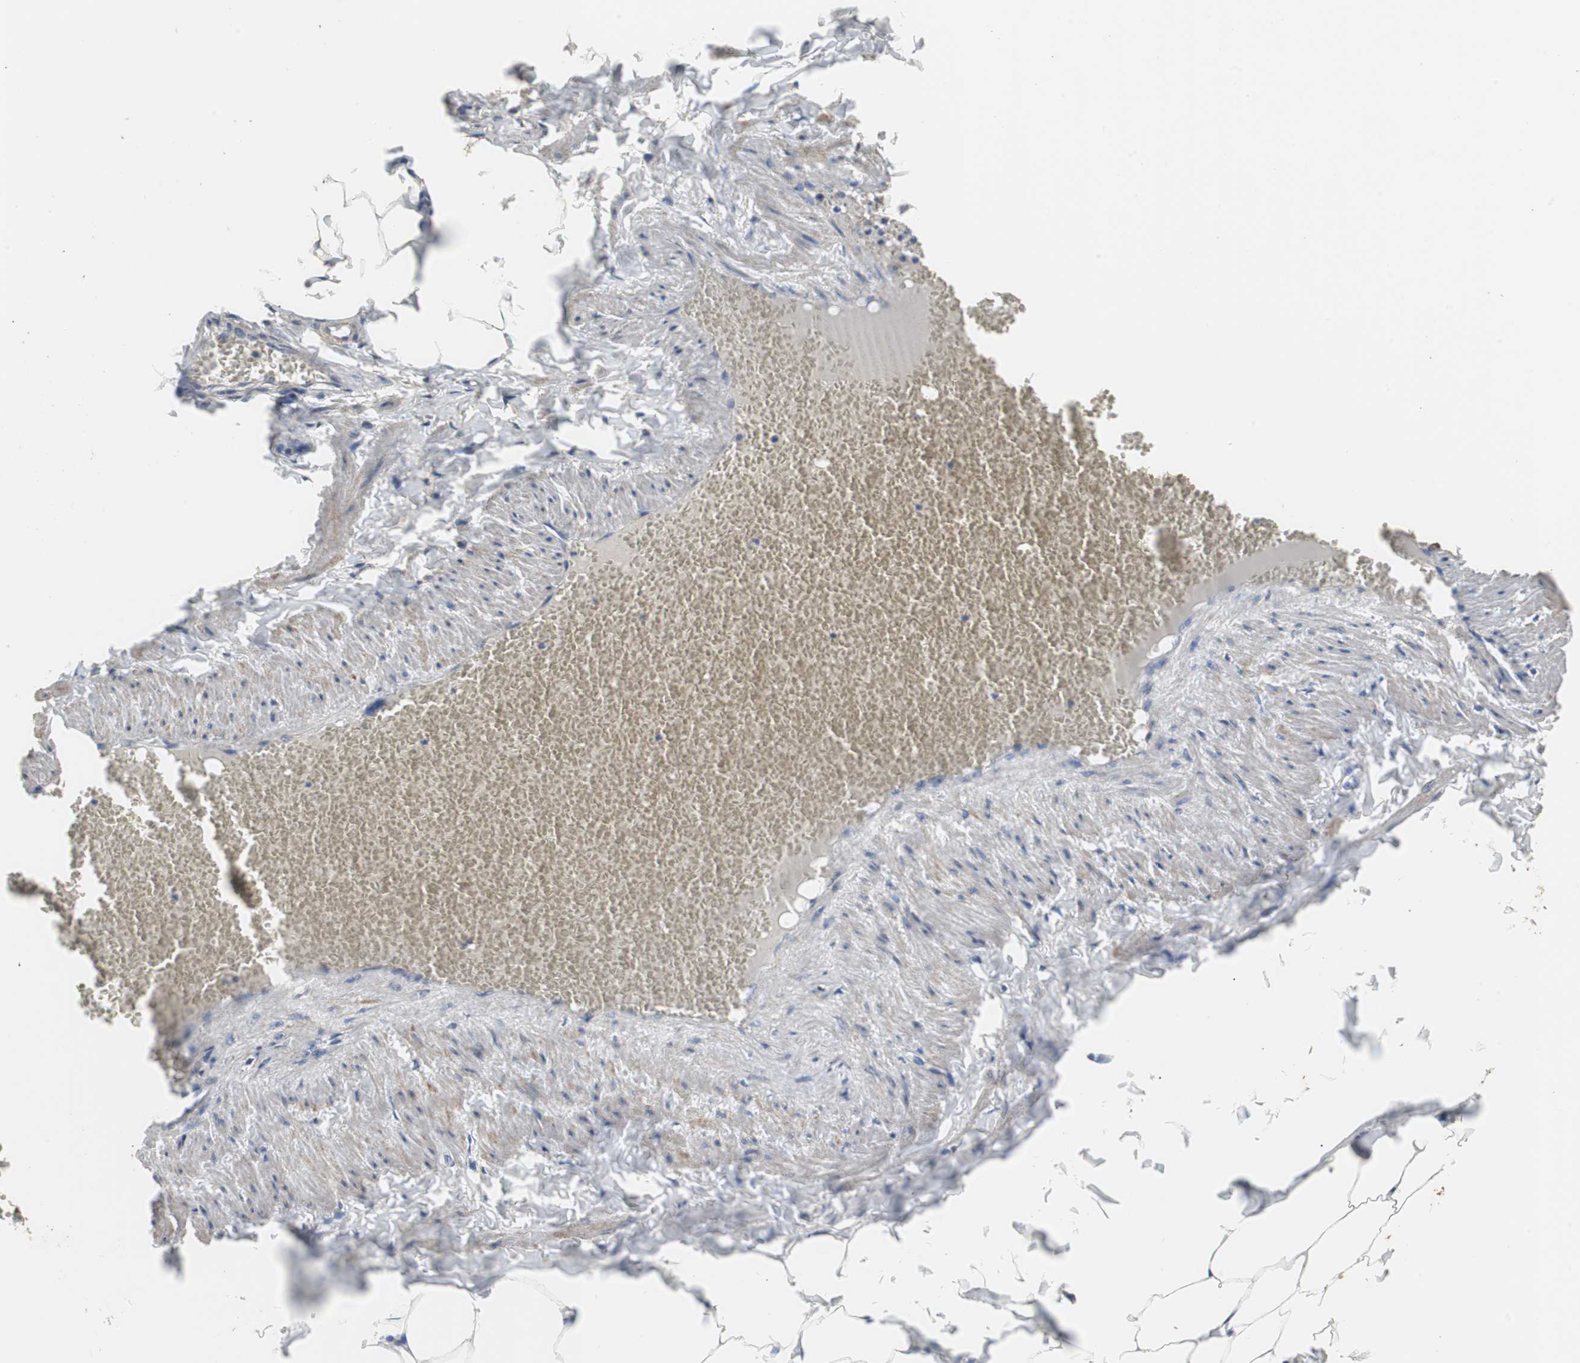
{"staining": {"intensity": "weak", "quantity": ">75%", "location": "cytoplasmic/membranous"}, "tissue": "adipose tissue", "cell_type": "Adipocytes", "image_type": "normal", "snomed": [{"axis": "morphology", "description": "Normal tissue, NOS"}, {"axis": "topography", "description": "Vascular tissue"}], "caption": "An immunohistochemistry (IHC) micrograph of unremarkable tissue is shown. Protein staining in brown shows weak cytoplasmic/membranous positivity in adipose tissue within adipocytes. (DAB (3,3'-diaminobenzidine) IHC with brightfield microscopy, high magnification).", "gene": "NNT", "patient": {"sex": "male", "age": 41}}